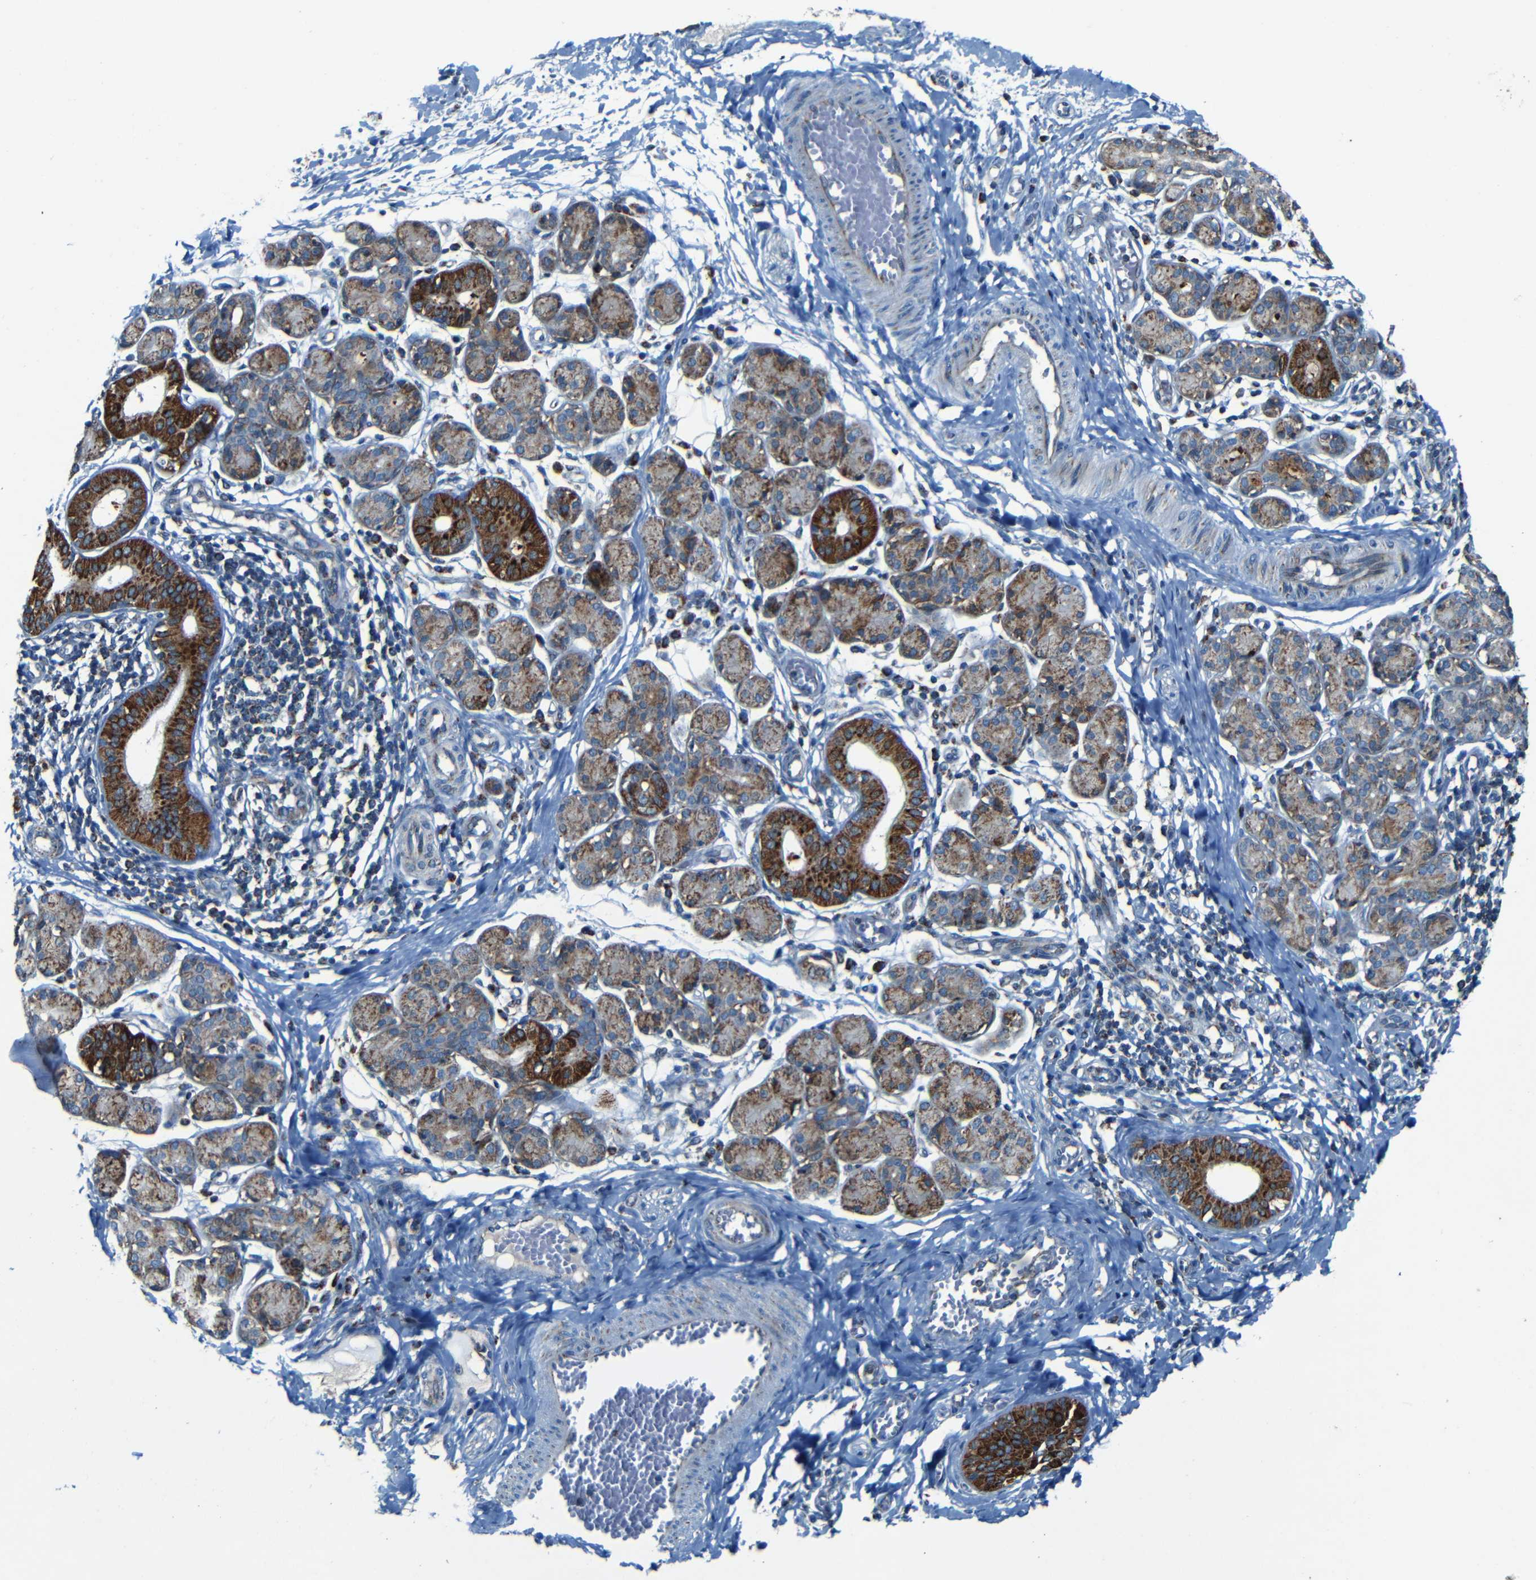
{"staining": {"intensity": "strong", "quantity": "25%-75%", "location": "cytoplasmic/membranous"}, "tissue": "salivary gland", "cell_type": "Glandular cells", "image_type": "normal", "snomed": [{"axis": "morphology", "description": "Normal tissue, NOS"}, {"axis": "morphology", "description": "Inflammation, NOS"}, {"axis": "topography", "description": "Lymph node"}, {"axis": "topography", "description": "Salivary gland"}], "caption": "An image of human salivary gland stained for a protein demonstrates strong cytoplasmic/membranous brown staining in glandular cells. (DAB (3,3'-diaminobenzidine) IHC, brown staining for protein, blue staining for nuclei).", "gene": "WSCD2", "patient": {"sex": "male", "age": 3}}